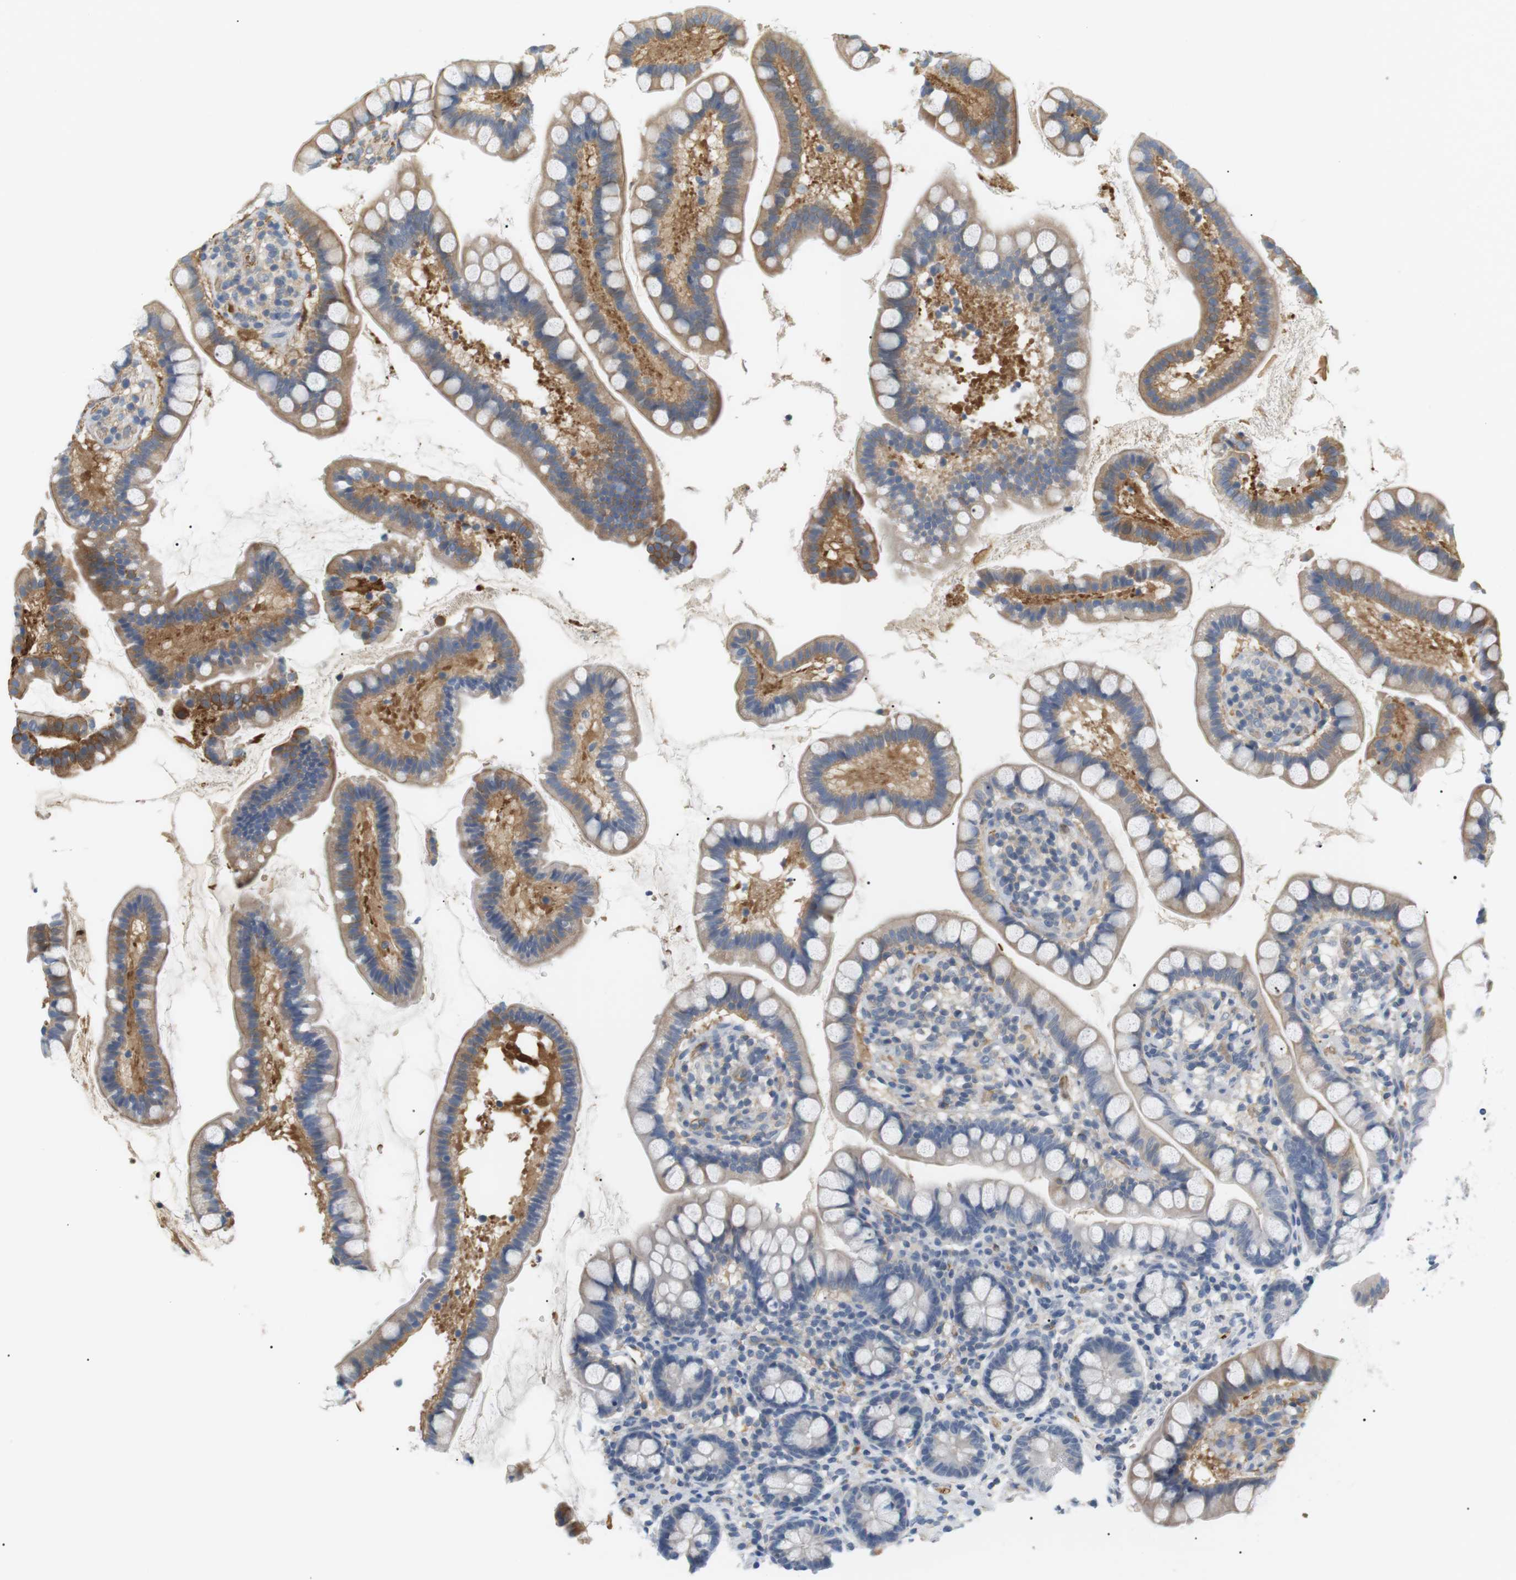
{"staining": {"intensity": "moderate", "quantity": "<25%", "location": "cytoplasmic/membranous"}, "tissue": "small intestine", "cell_type": "Glandular cells", "image_type": "normal", "snomed": [{"axis": "morphology", "description": "Normal tissue, NOS"}, {"axis": "topography", "description": "Small intestine"}], "caption": "Normal small intestine reveals moderate cytoplasmic/membranous positivity in approximately <25% of glandular cells The protein of interest is stained brown, and the nuclei are stained in blue (DAB IHC with brightfield microscopy, high magnification)..", "gene": "ADCY10", "patient": {"sex": "female", "age": 84}}